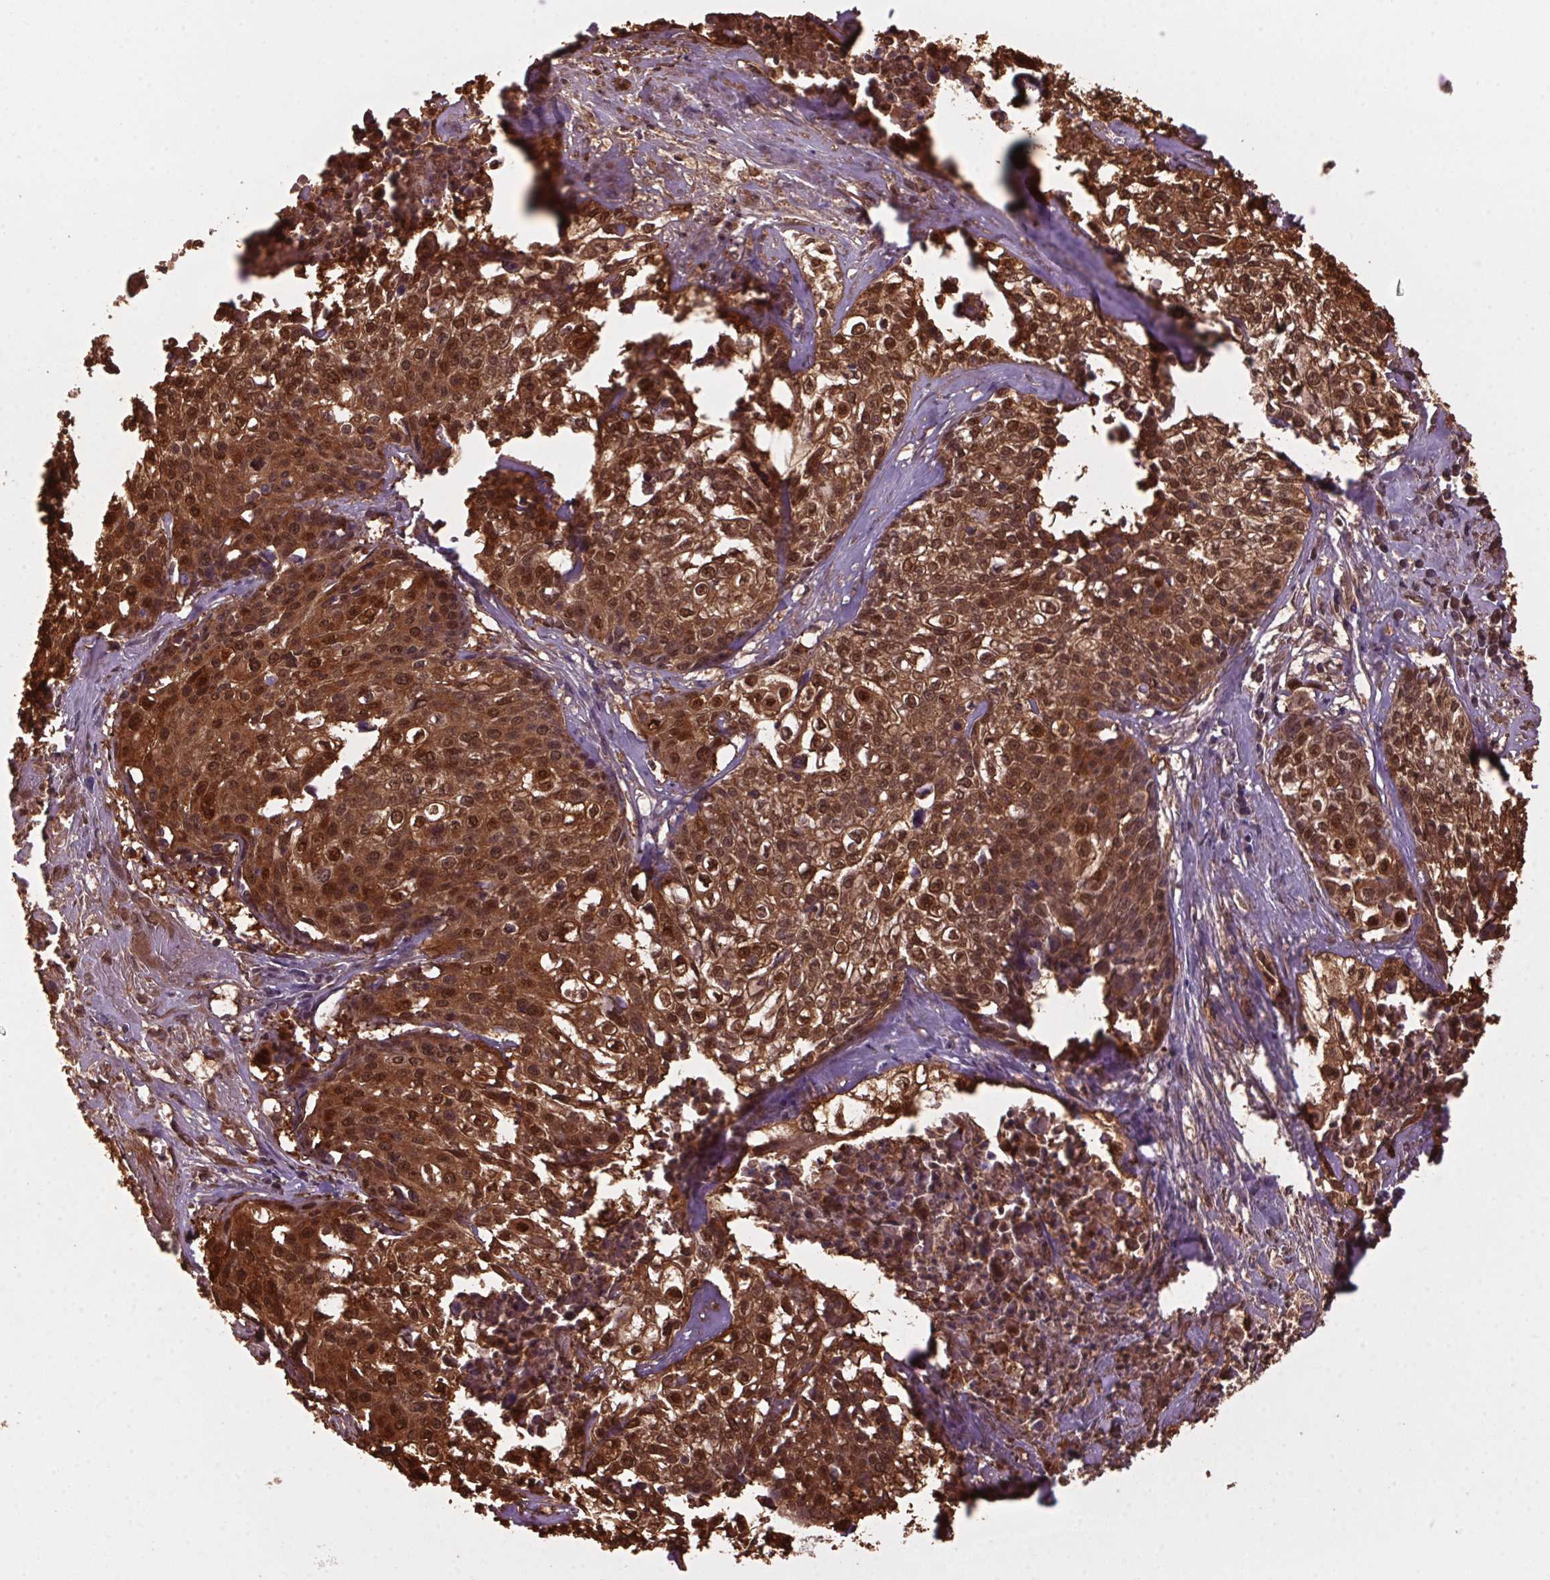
{"staining": {"intensity": "strong", "quantity": ">75%", "location": "cytoplasmic/membranous,nuclear"}, "tissue": "cervical cancer", "cell_type": "Tumor cells", "image_type": "cancer", "snomed": [{"axis": "morphology", "description": "Squamous cell carcinoma, NOS"}, {"axis": "topography", "description": "Cervix"}], "caption": "Immunohistochemical staining of human cervical cancer displays strong cytoplasmic/membranous and nuclear protein expression in about >75% of tumor cells. Immunohistochemistry stains the protein of interest in brown and the nuclei are stained blue.", "gene": "S100A2", "patient": {"sex": "female", "age": 39}}